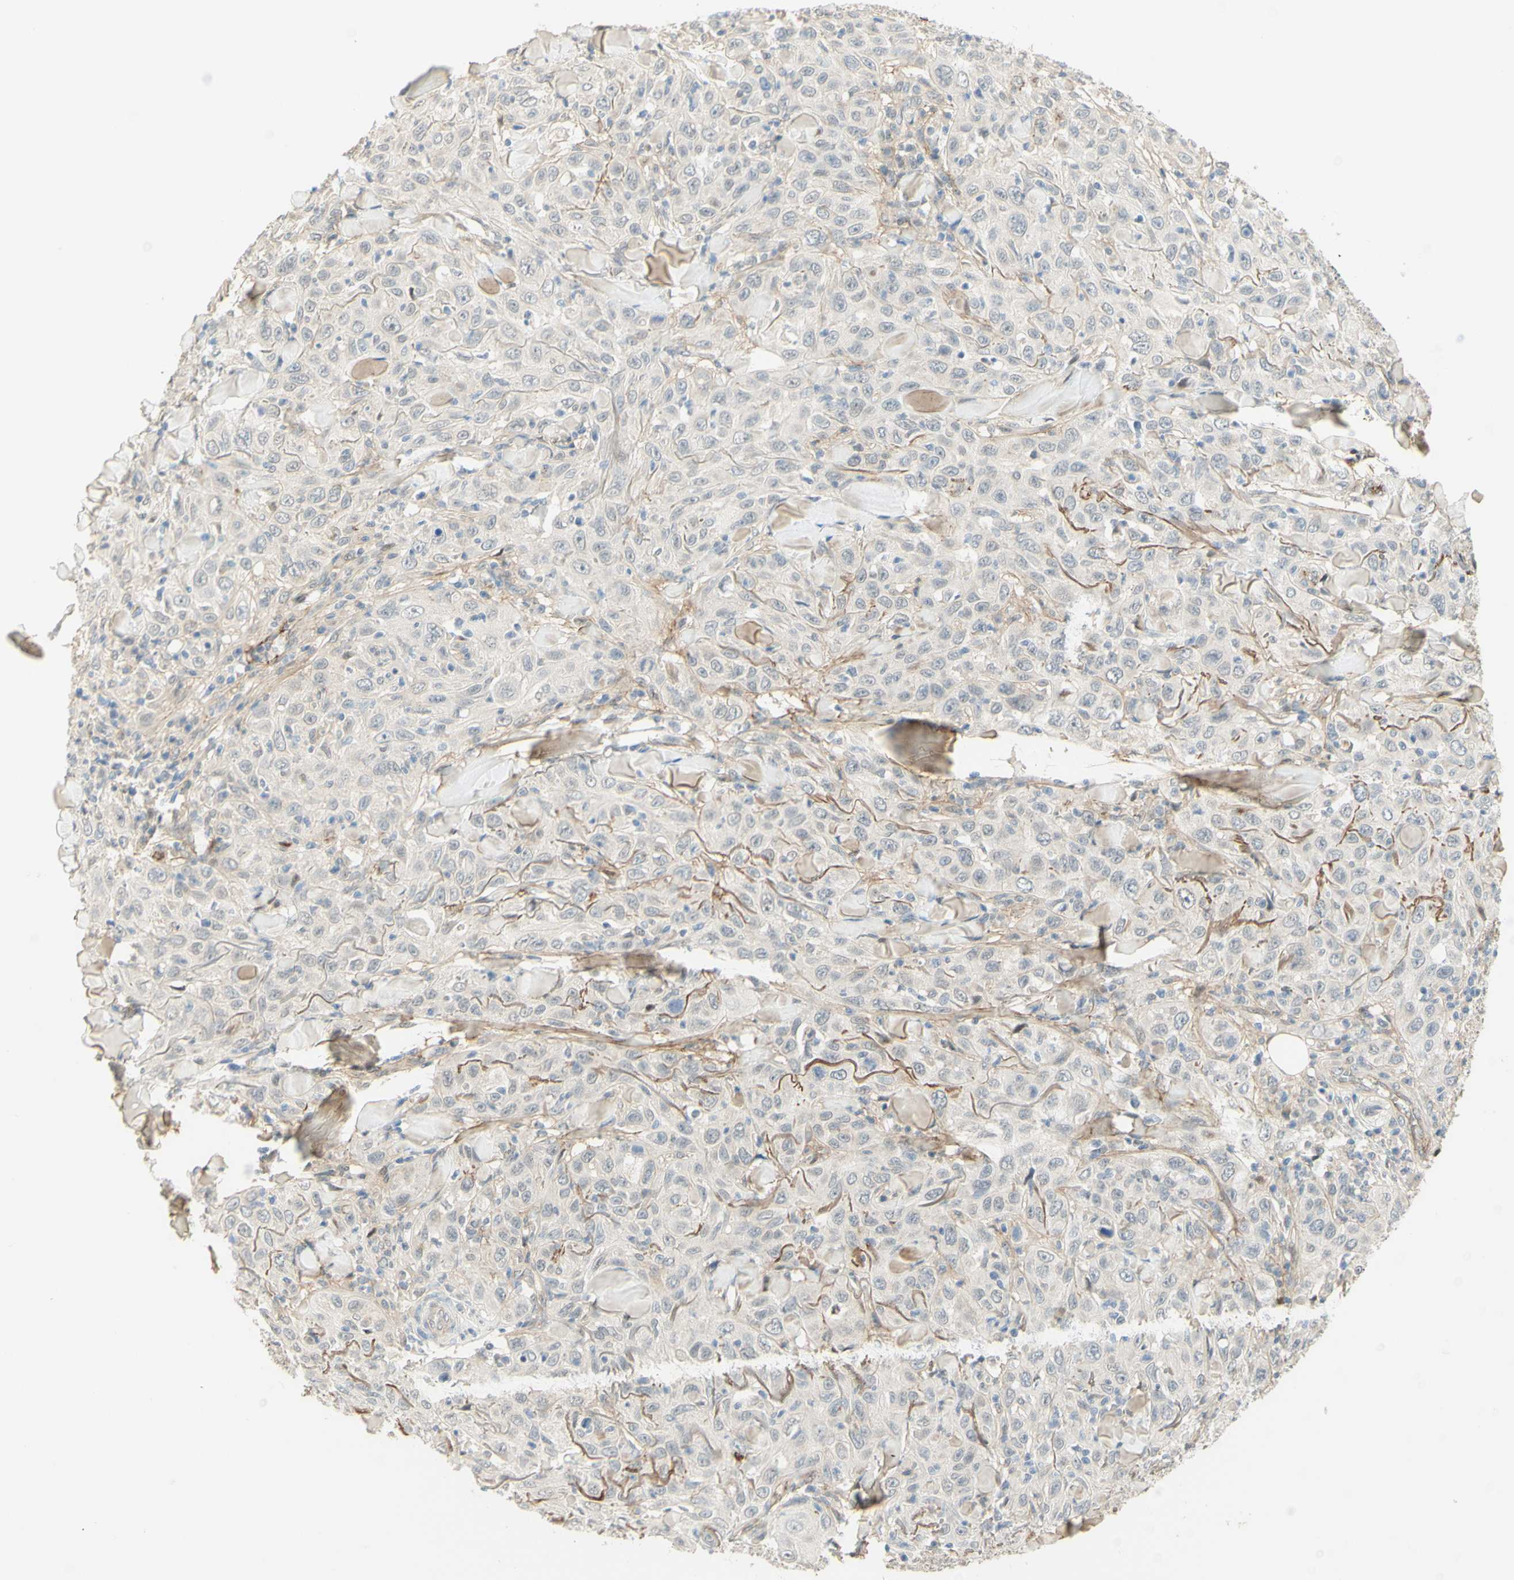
{"staining": {"intensity": "negative", "quantity": "none", "location": "none"}, "tissue": "skin cancer", "cell_type": "Tumor cells", "image_type": "cancer", "snomed": [{"axis": "morphology", "description": "Squamous cell carcinoma, NOS"}, {"axis": "topography", "description": "Skin"}], "caption": "High magnification brightfield microscopy of squamous cell carcinoma (skin) stained with DAB (brown) and counterstained with hematoxylin (blue): tumor cells show no significant positivity.", "gene": "ANGPT2", "patient": {"sex": "female", "age": 88}}